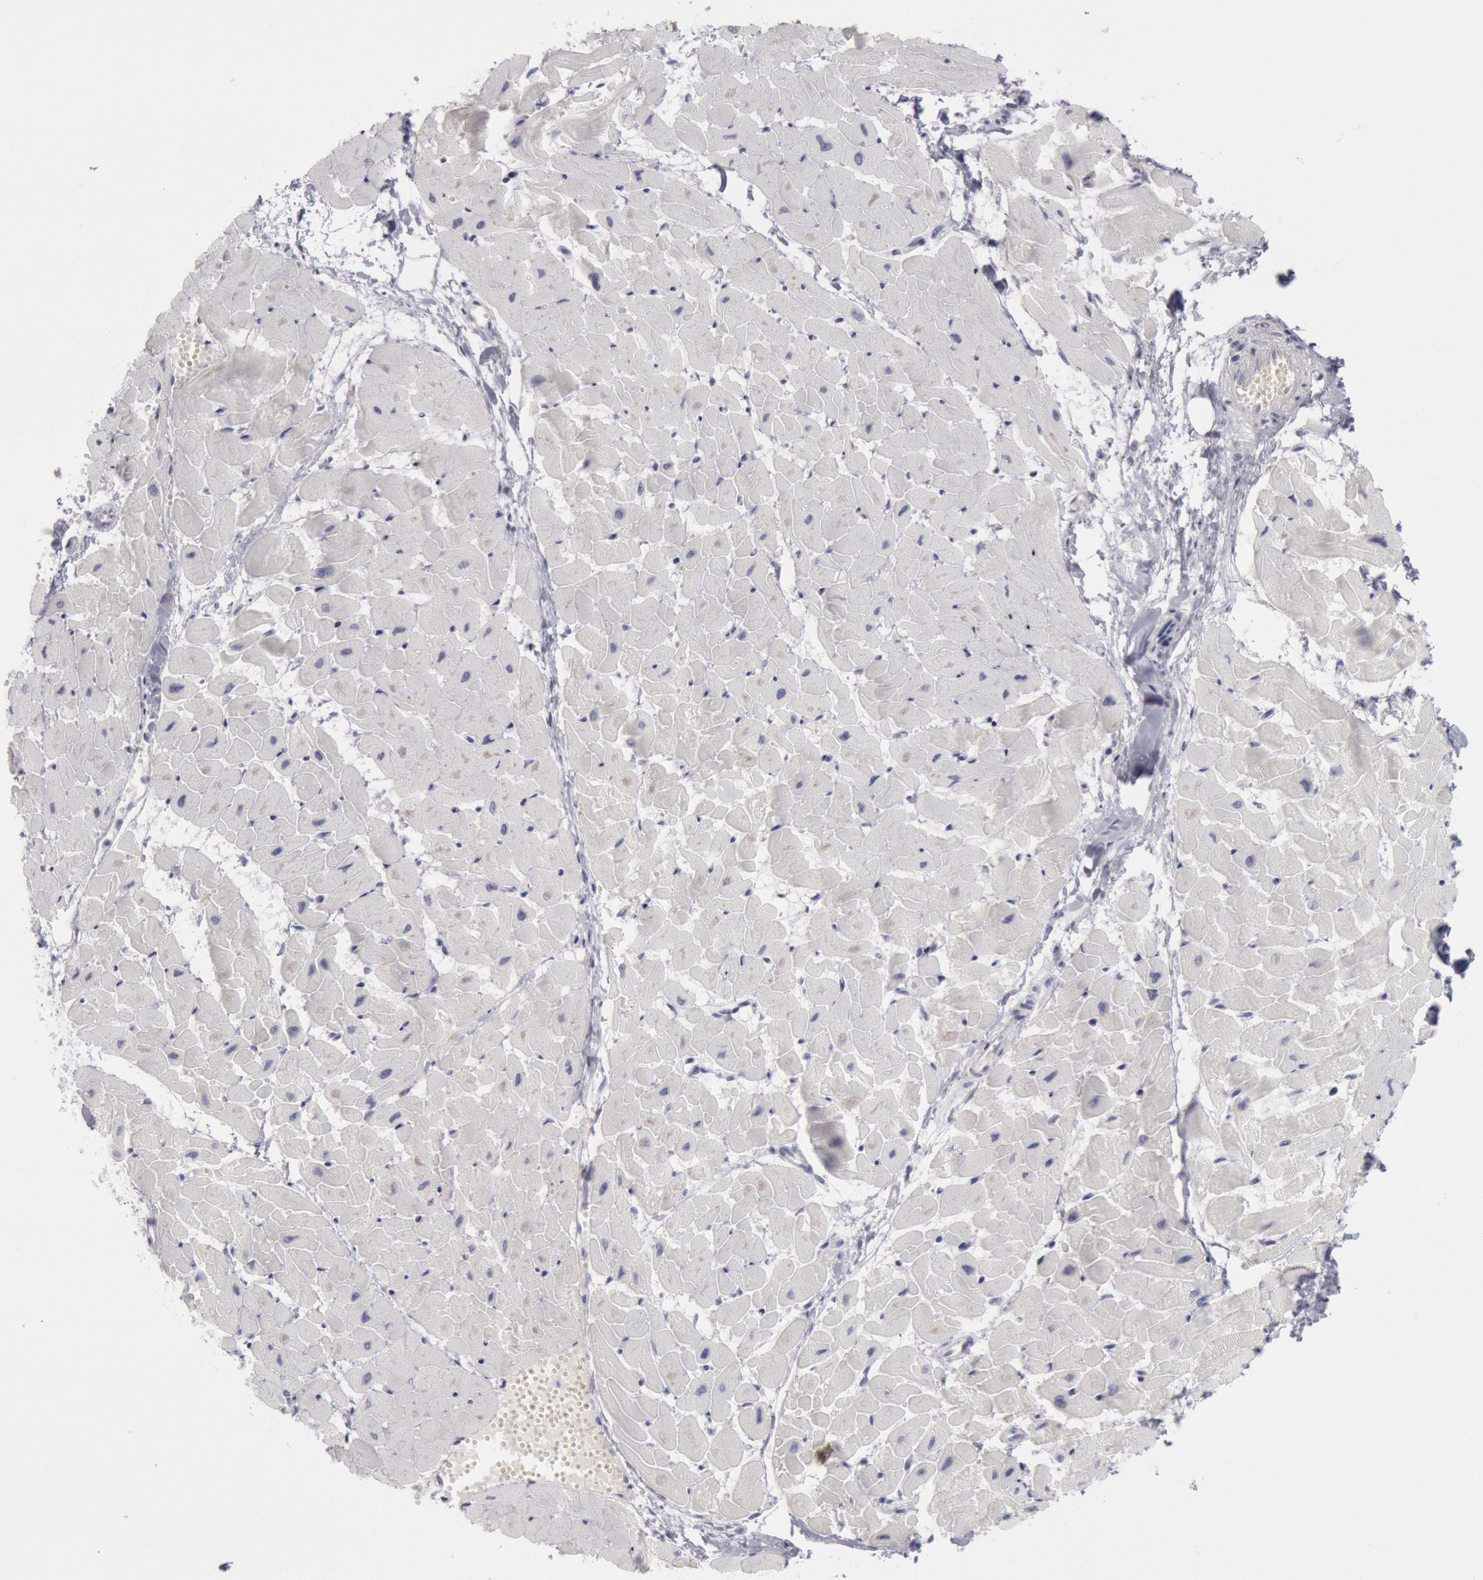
{"staining": {"intensity": "negative", "quantity": "none", "location": "none"}, "tissue": "heart muscle", "cell_type": "Cardiomyocytes", "image_type": "normal", "snomed": [{"axis": "morphology", "description": "Normal tissue, NOS"}, {"axis": "topography", "description": "Heart"}], "caption": "Cardiomyocytes show no significant staining in benign heart muscle. (Brightfield microscopy of DAB (3,3'-diaminobenzidine) immunohistochemistry at high magnification).", "gene": "KRT16", "patient": {"sex": "female", "age": 19}}